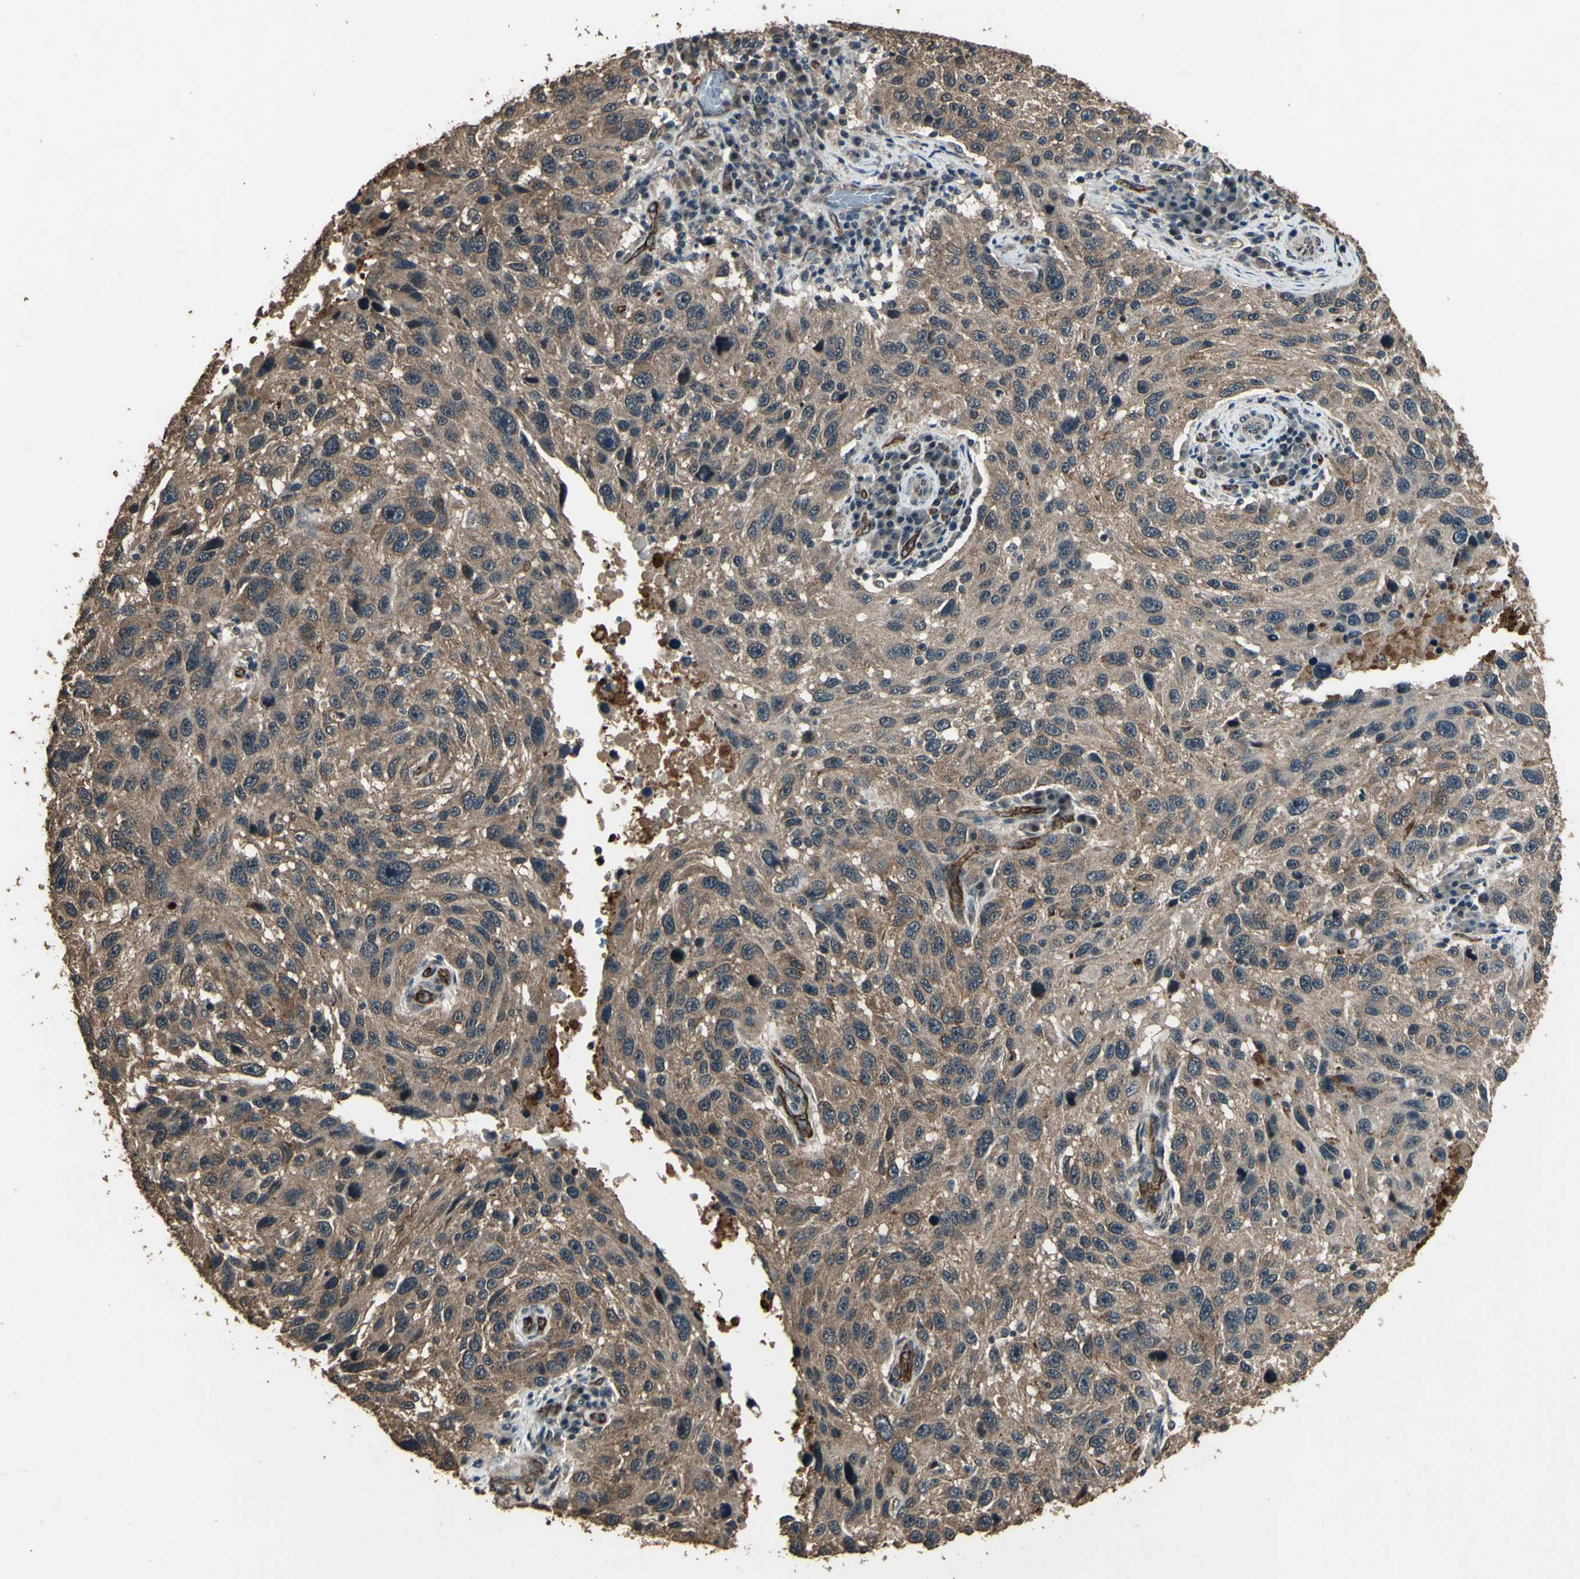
{"staining": {"intensity": "moderate", "quantity": ">75%", "location": "cytoplasmic/membranous"}, "tissue": "melanoma", "cell_type": "Tumor cells", "image_type": "cancer", "snomed": [{"axis": "morphology", "description": "Malignant melanoma, NOS"}, {"axis": "topography", "description": "Skin"}], "caption": "Malignant melanoma stained for a protein shows moderate cytoplasmic/membranous positivity in tumor cells. (brown staining indicates protein expression, while blue staining denotes nuclei).", "gene": "TSPO", "patient": {"sex": "male", "age": 53}}